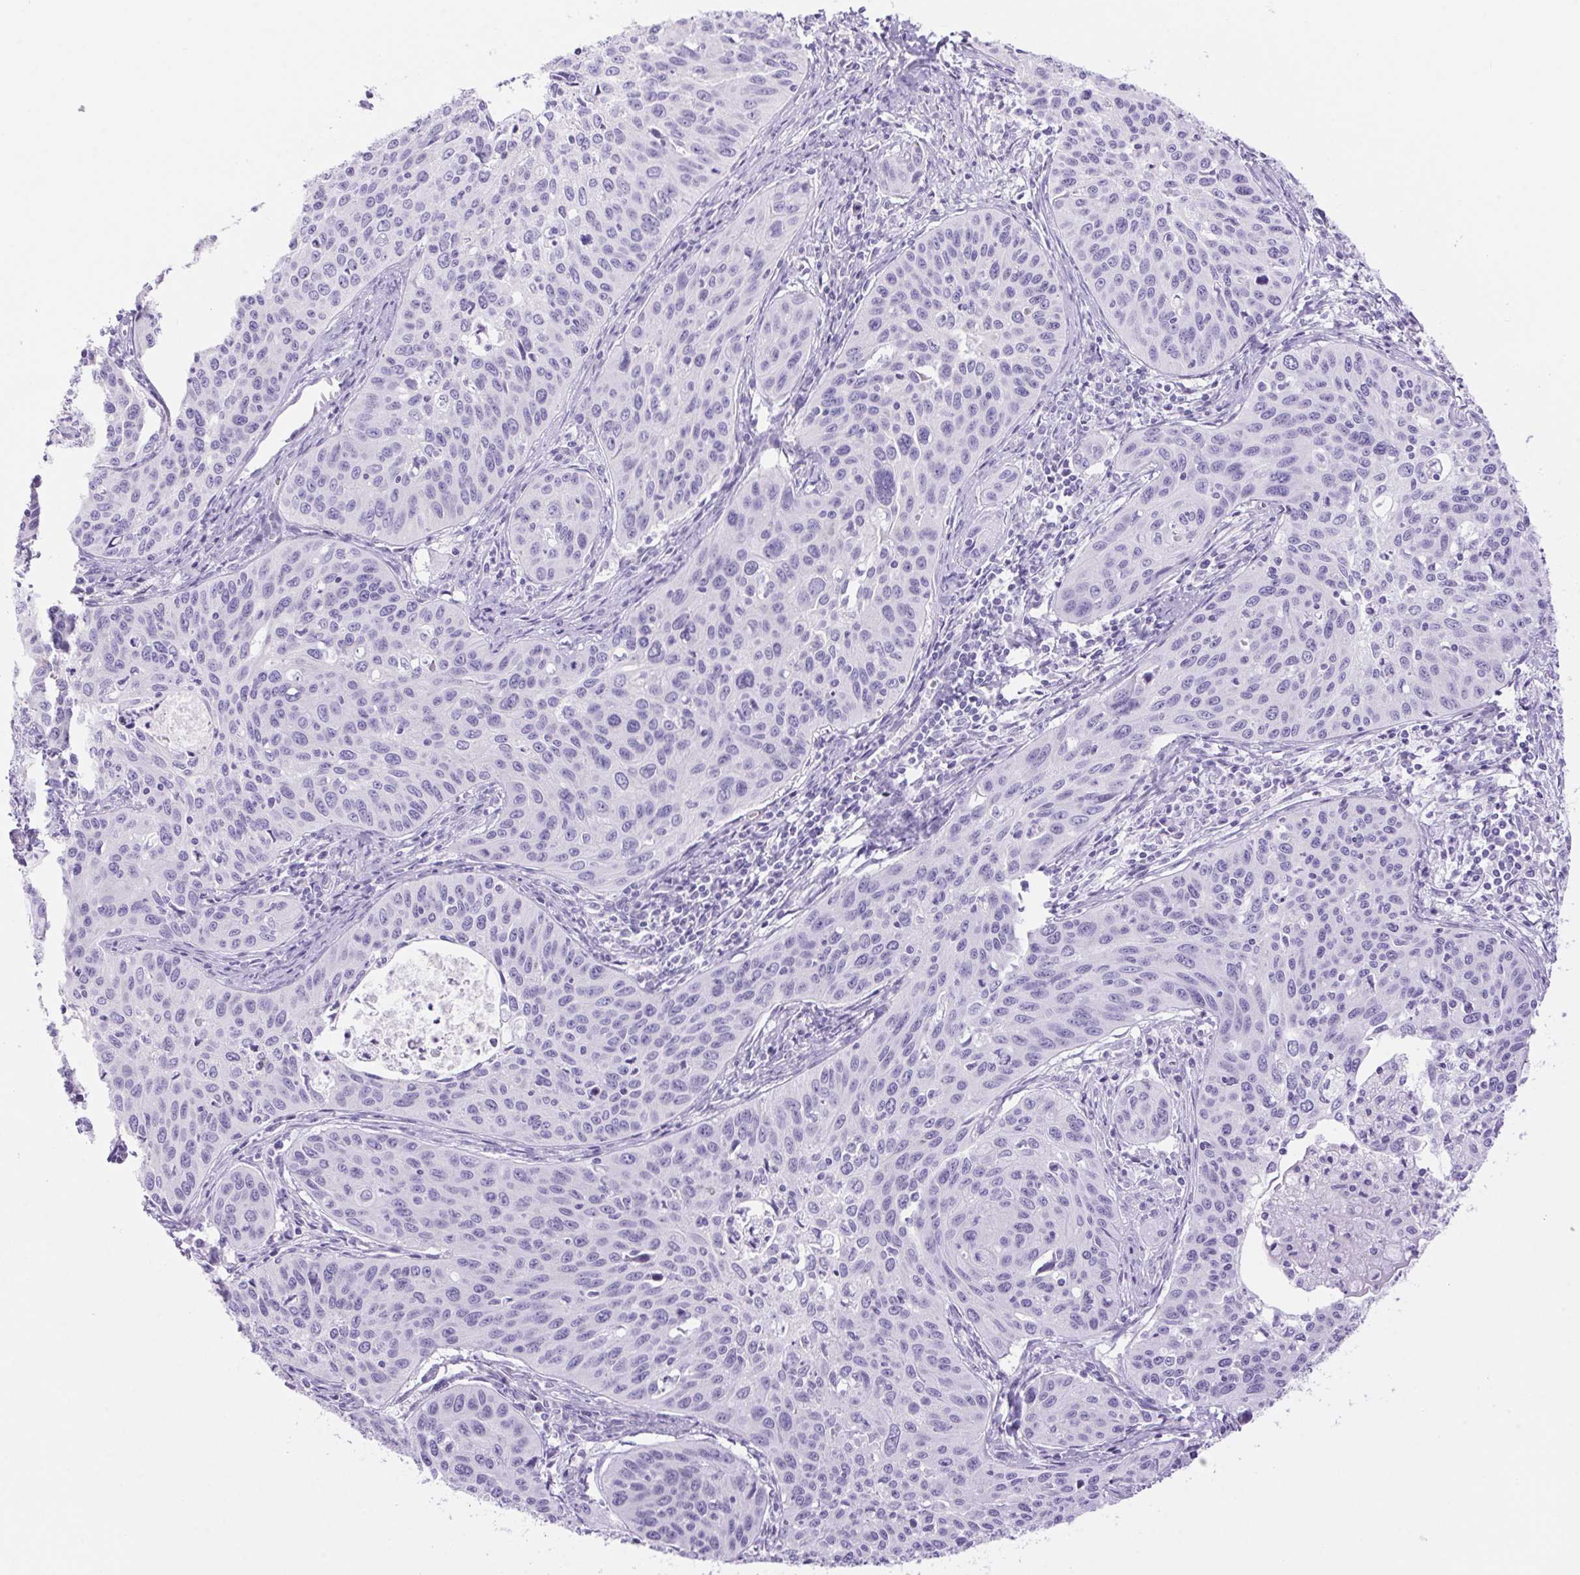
{"staining": {"intensity": "negative", "quantity": "none", "location": "none"}, "tissue": "cervical cancer", "cell_type": "Tumor cells", "image_type": "cancer", "snomed": [{"axis": "morphology", "description": "Squamous cell carcinoma, NOS"}, {"axis": "topography", "description": "Cervix"}], "caption": "Tumor cells are negative for brown protein staining in squamous cell carcinoma (cervical).", "gene": "ERP27", "patient": {"sex": "female", "age": 31}}